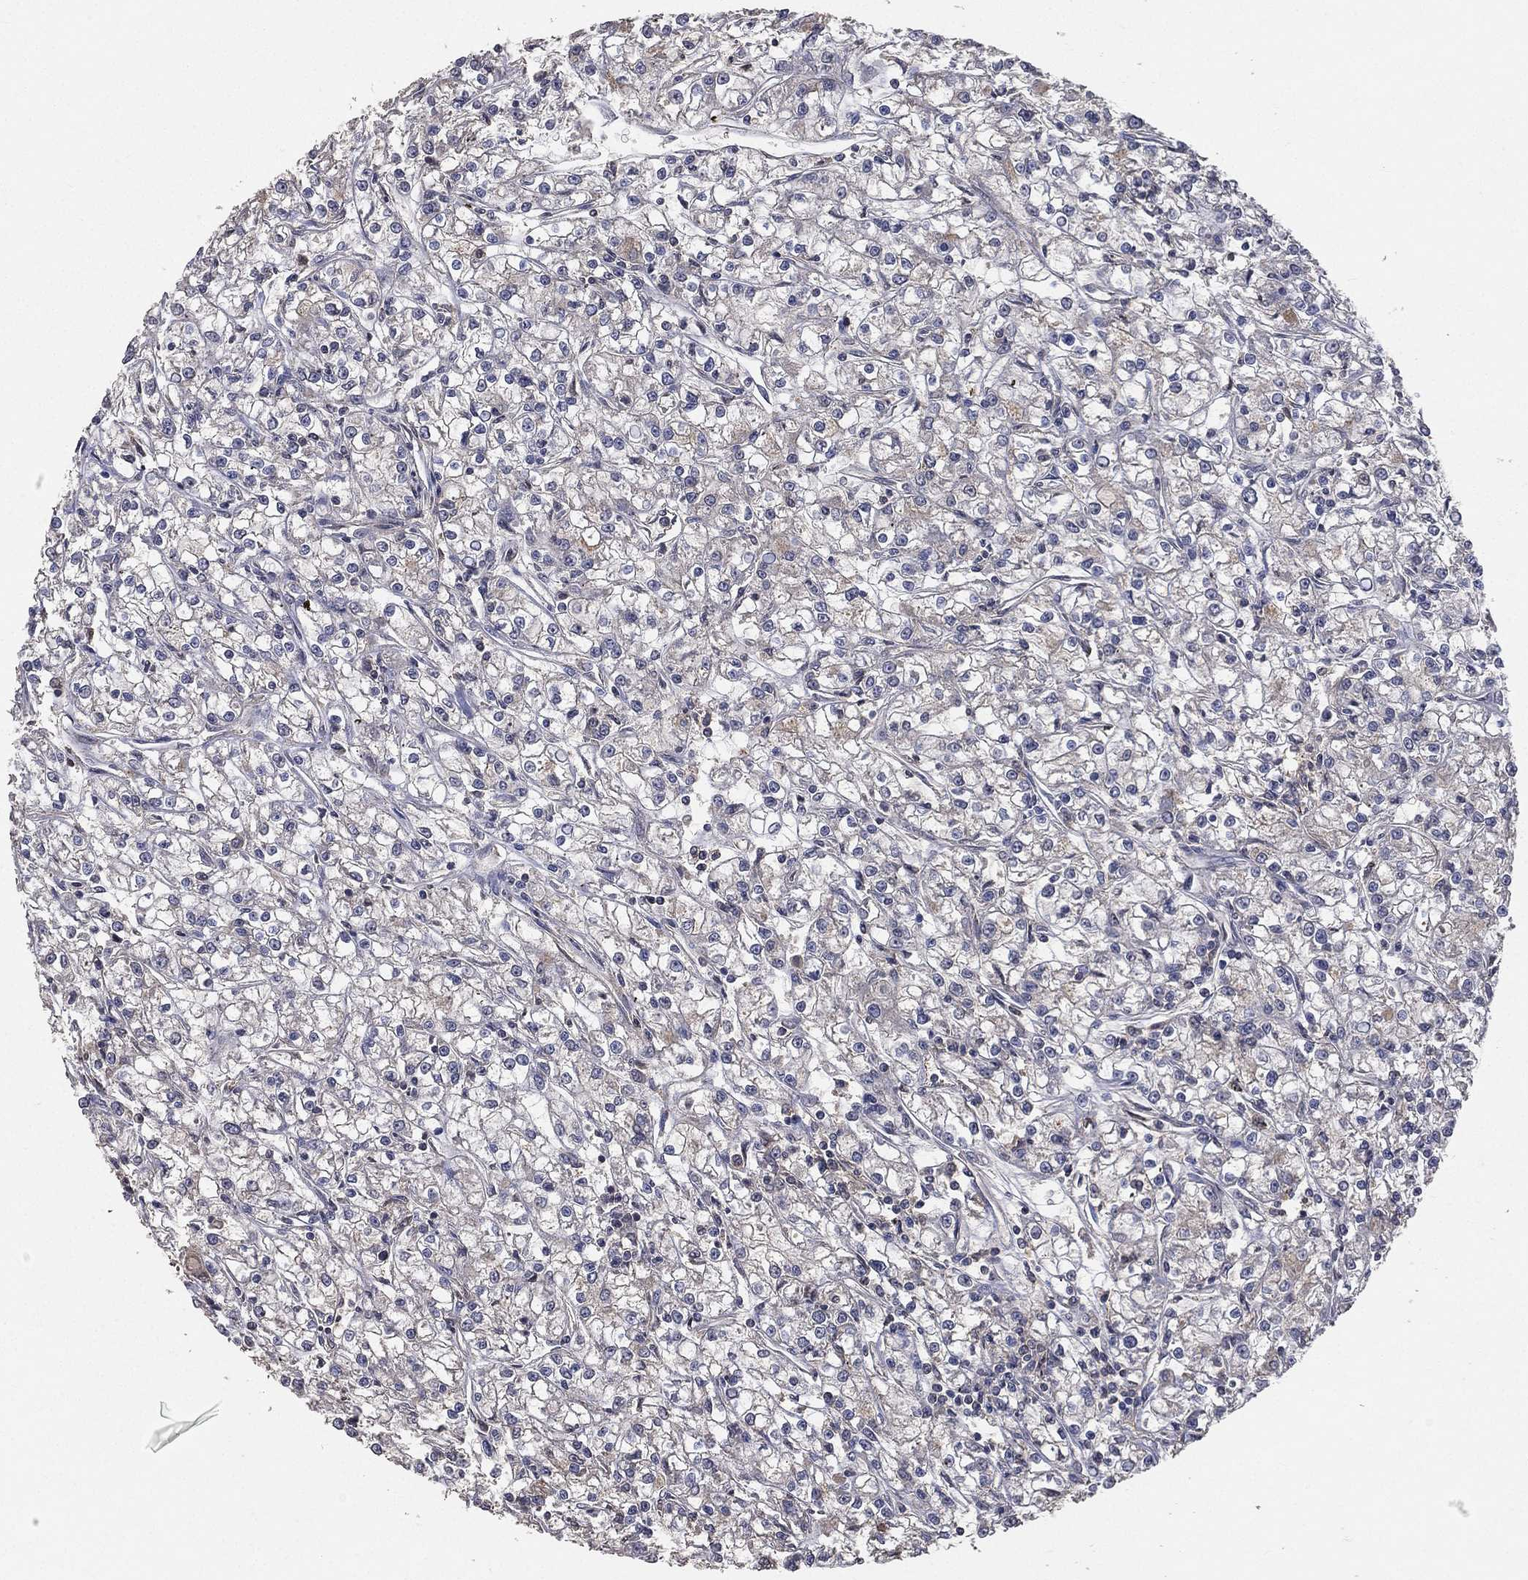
{"staining": {"intensity": "negative", "quantity": "none", "location": "none"}, "tissue": "renal cancer", "cell_type": "Tumor cells", "image_type": "cancer", "snomed": [{"axis": "morphology", "description": "Adenocarcinoma, NOS"}, {"axis": "topography", "description": "Kidney"}], "caption": "Tumor cells are negative for brown protein staining in renal cancer (adenocarcinoma).", "gene": "SNAP25", "patient": {"sex": "female", "age": 59}}